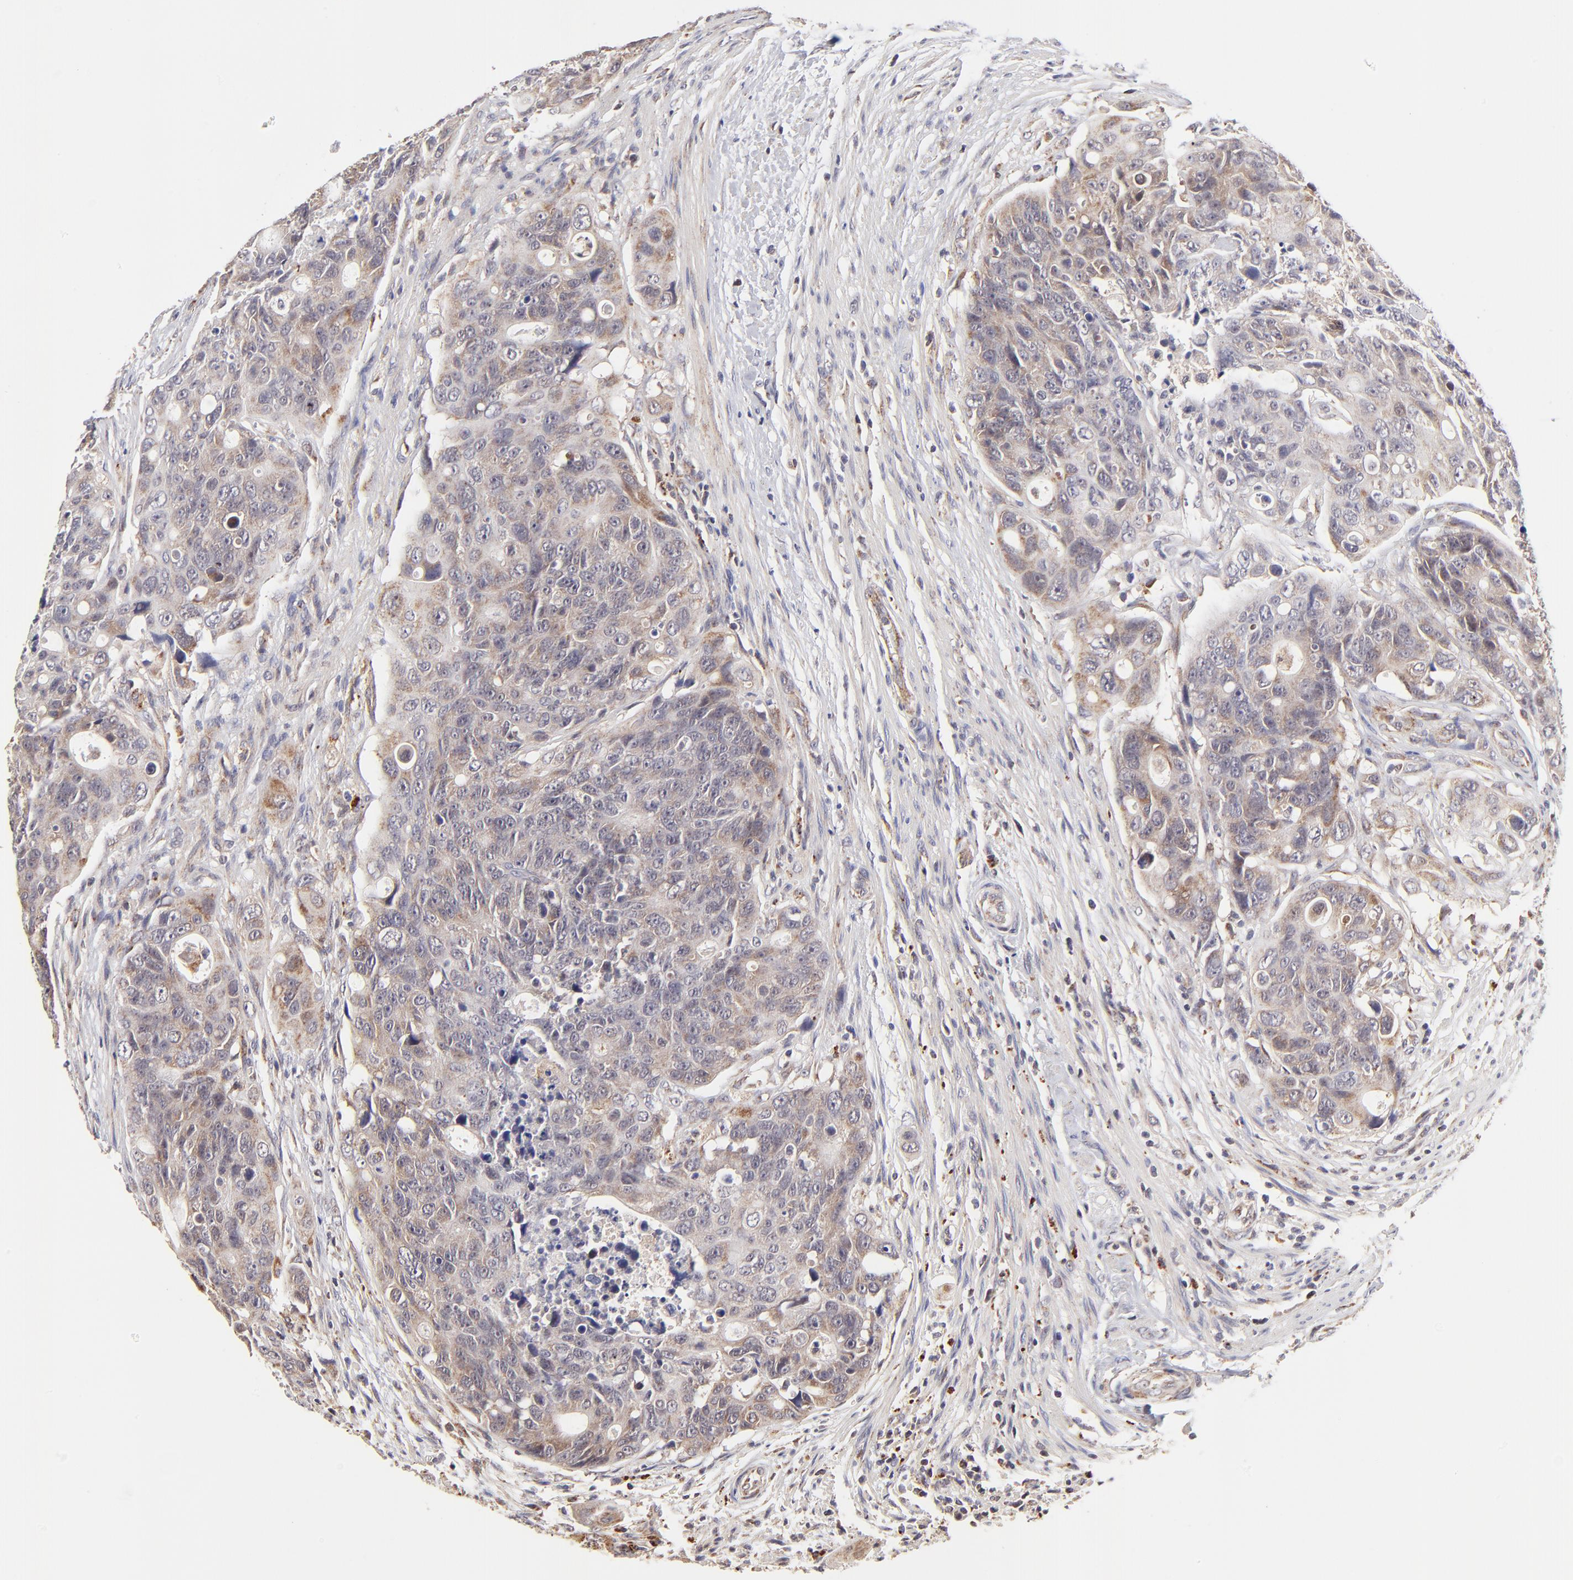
{"staining": {"intensity": "weak", "quantity": ">75%", "location": "cytoplasmic/membranous"}, "tissue": "colorectal cancer", "cell_type": "Tumor cells", "image_type": "cancer", "snomed": [{"axis": "morphology", "description": "Adenocarcinoma, NOS"}, {"axis": "topography", "description": "Colon"}], "caption": "The photomicrograph shows staining of colorectal cancer, revealing weak cytoplasmic/membranous protein expression (brown color) within tumor cells.", "gene": "MAP2K7", "patient": {"sex": "female", "age": 57}}